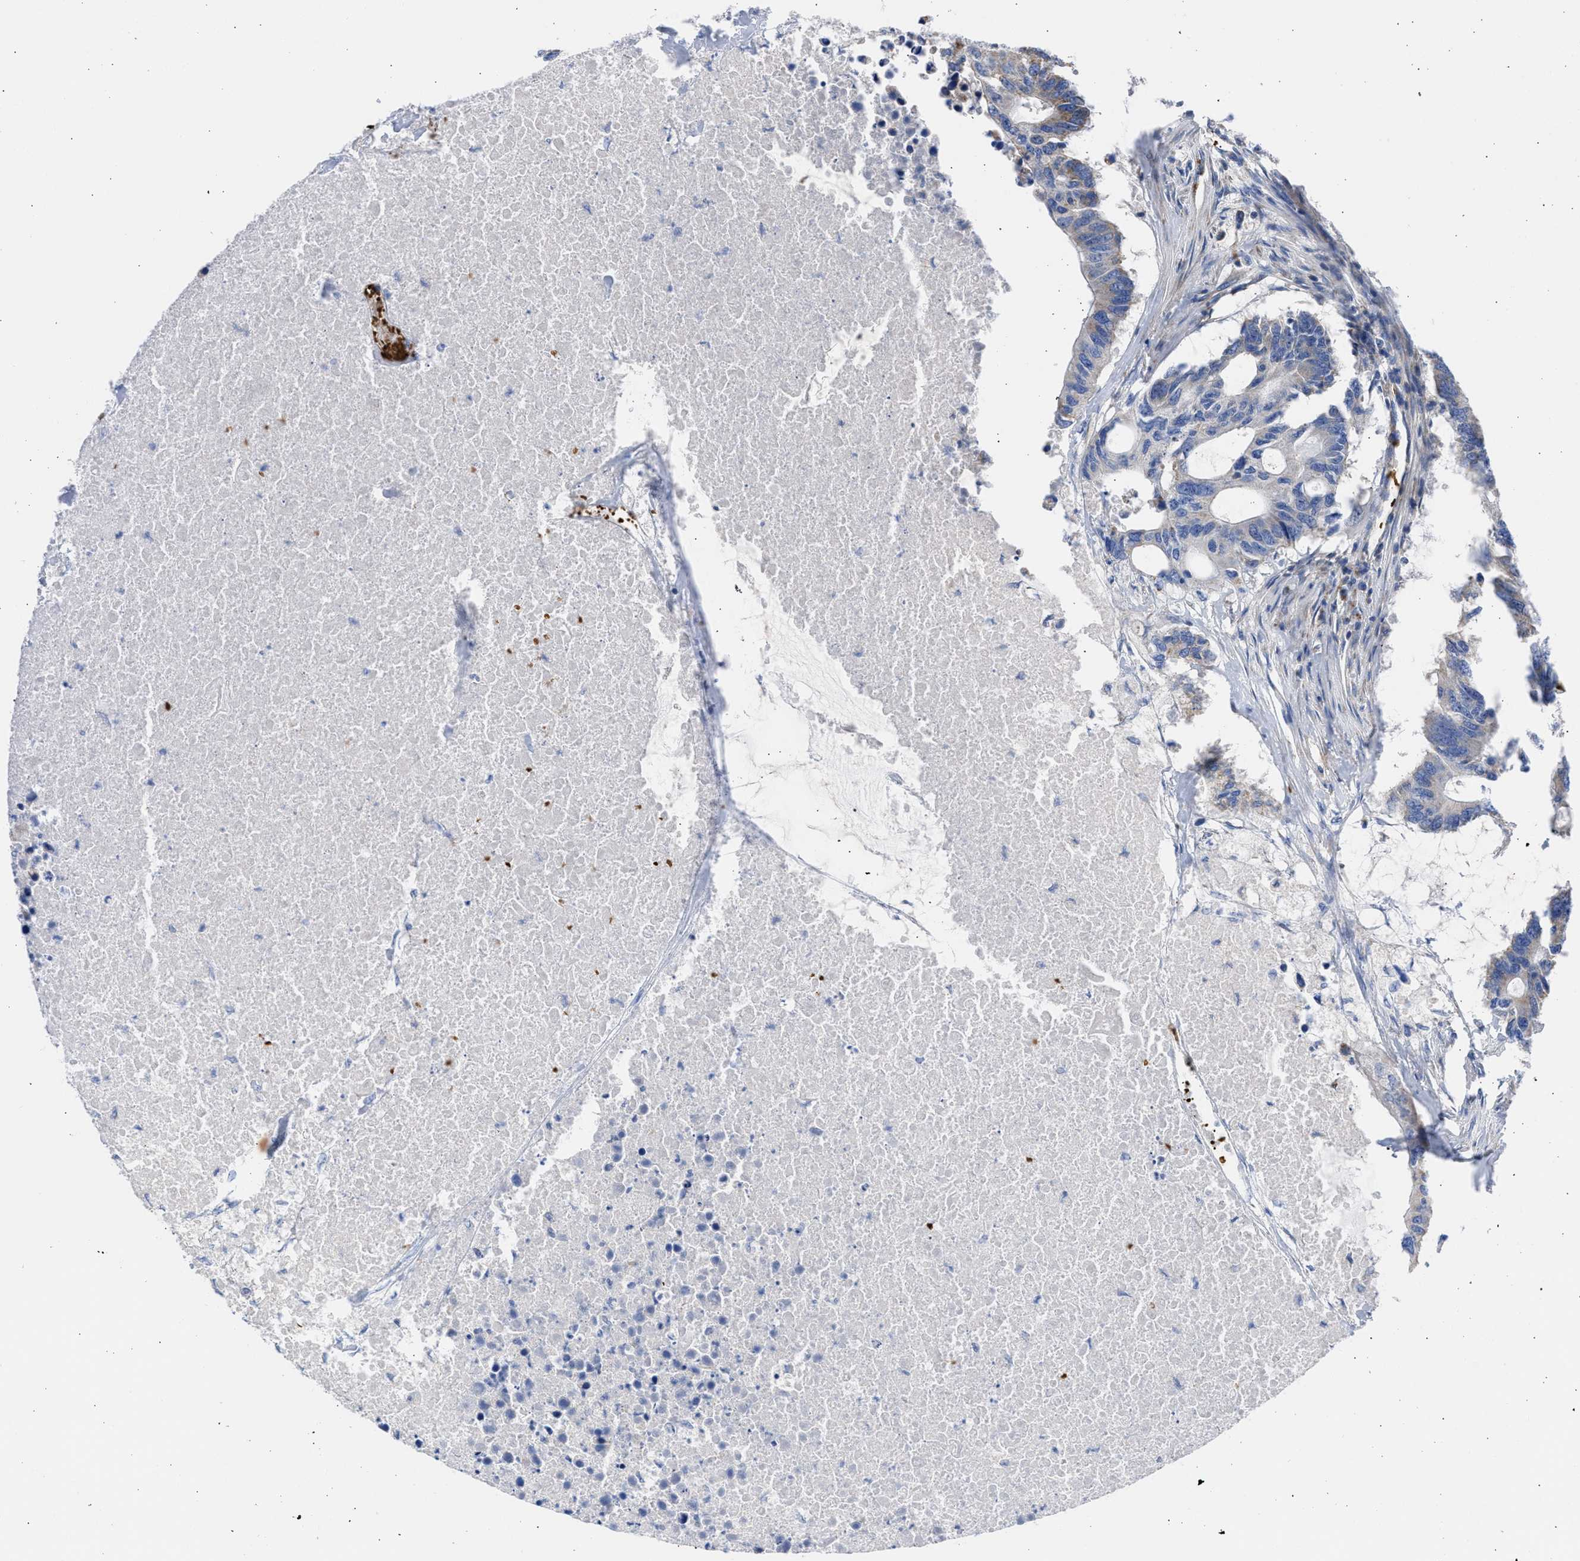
{"staining": {"intensity": "moderate", "quantity": "<25%", "location": "cytoplasmic/membranous"}, "tissue": "colorectal cancer", "cell_type": "Tumor cells", "image_type": "cancer", "snomed": [{"axis": "morphology", "description": "Adenocarcinoma, NOS"}, {"axis": "topography", "description": "Colon"}], "caption": "Protein staining displays moderate cytoplasmic/membranous staining in approximately <25% of tumor cells in colorectal cancer (adenocarcinoma).", "gene": "BTG3", "patient": {"sex": "male", "age": 71}}